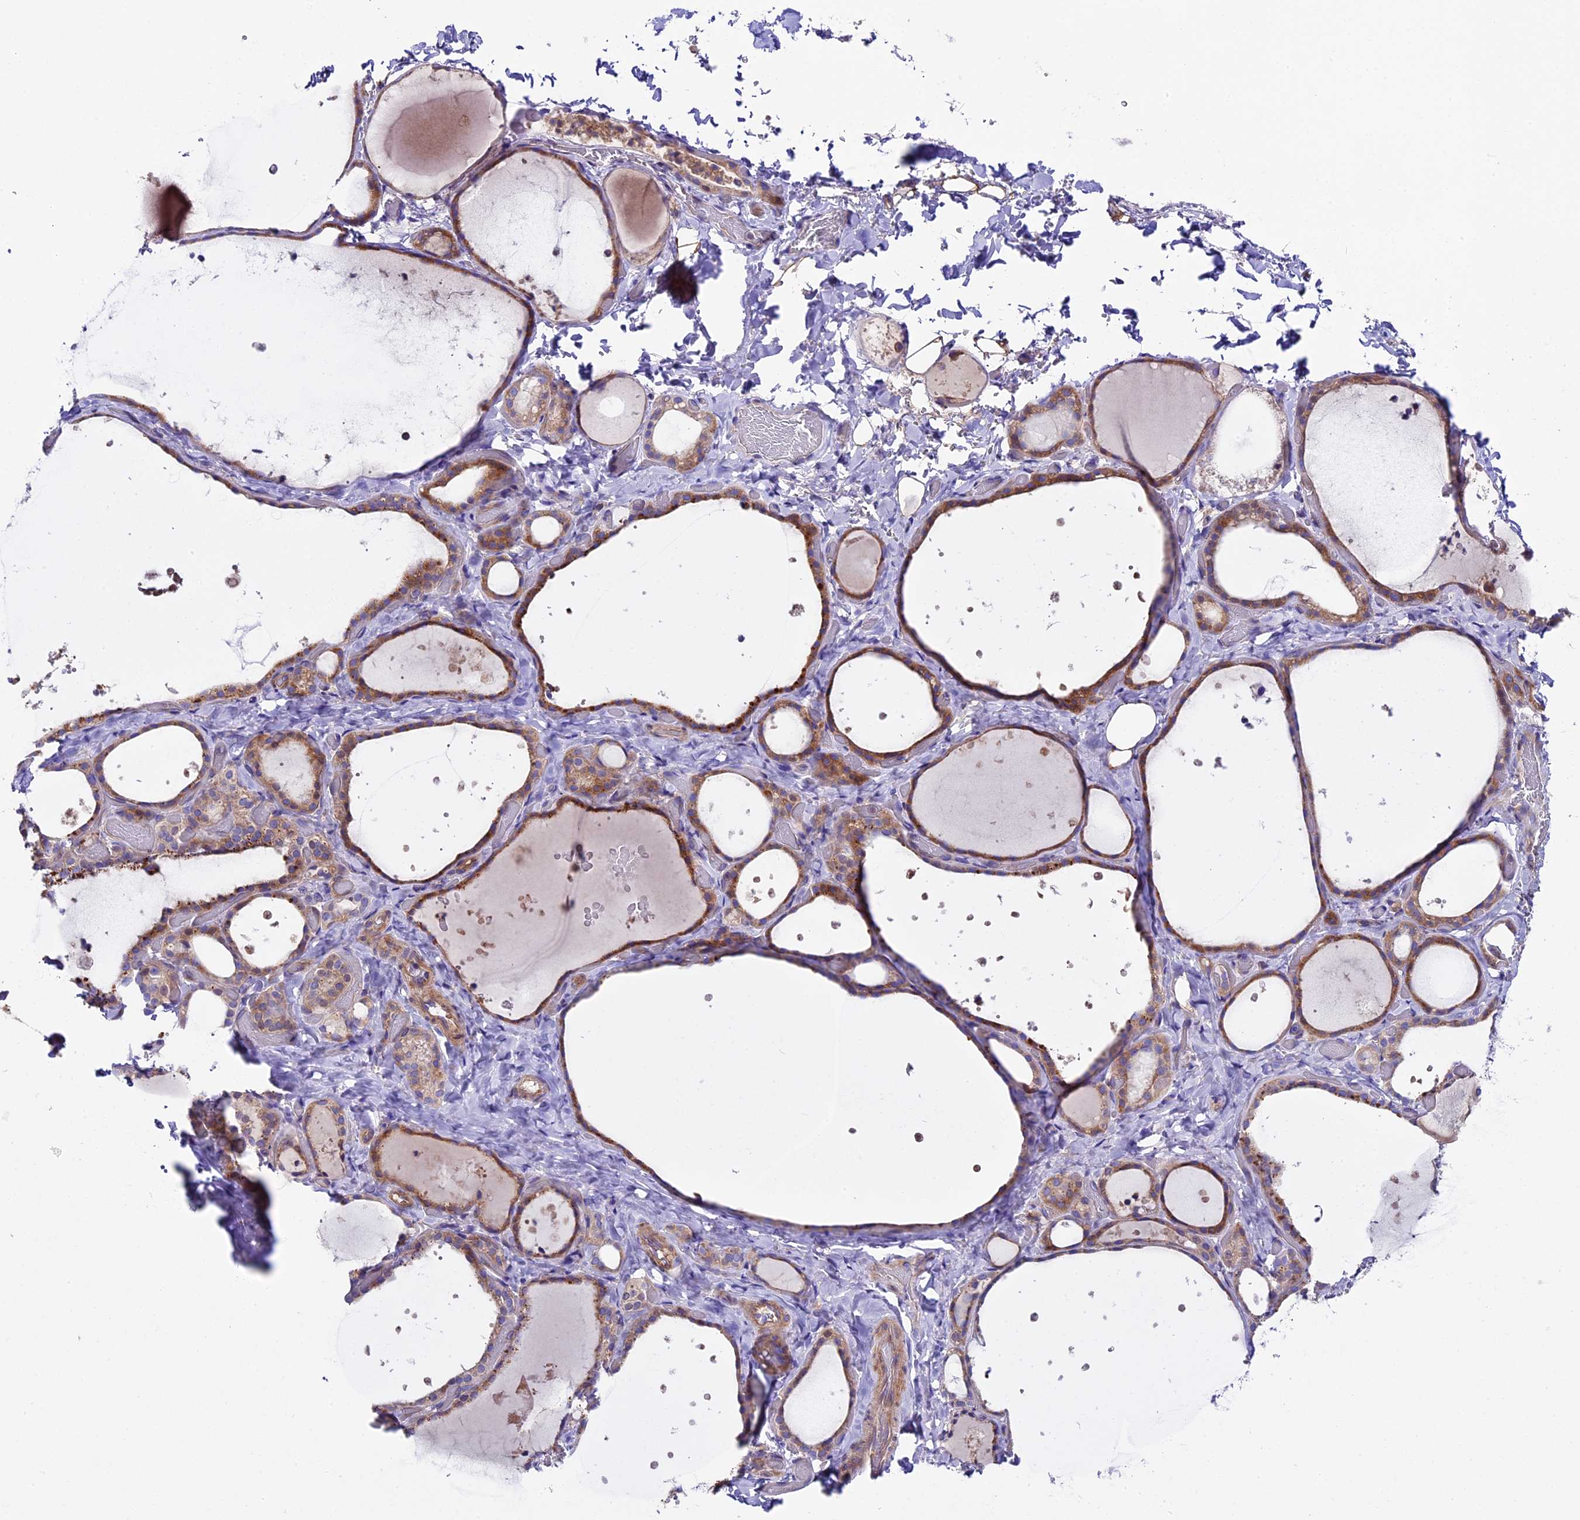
{"staining": {"intensity": "moderate", "quantity": ">75%", "location": "cytoplasmic/membranous"}, "tissue": "thyroid gland", "cell_type": "Glandular cells", "image_type": "normal", "snomed": [{"axis": "morphology", "description": "Normal tissue, NOS"}, {"axis": "topography", "description": "Thyroid gland"}], "caption": "A micrograph of thyroid gland stained for a protein displays moderate cytoplasmic/membranous brown staining in glandular cells. The protein of interest is shown in brown color, while the nuclei are stained blue.", "gene": "PIGU", "patient": {"sex": "female", "age": 44}}